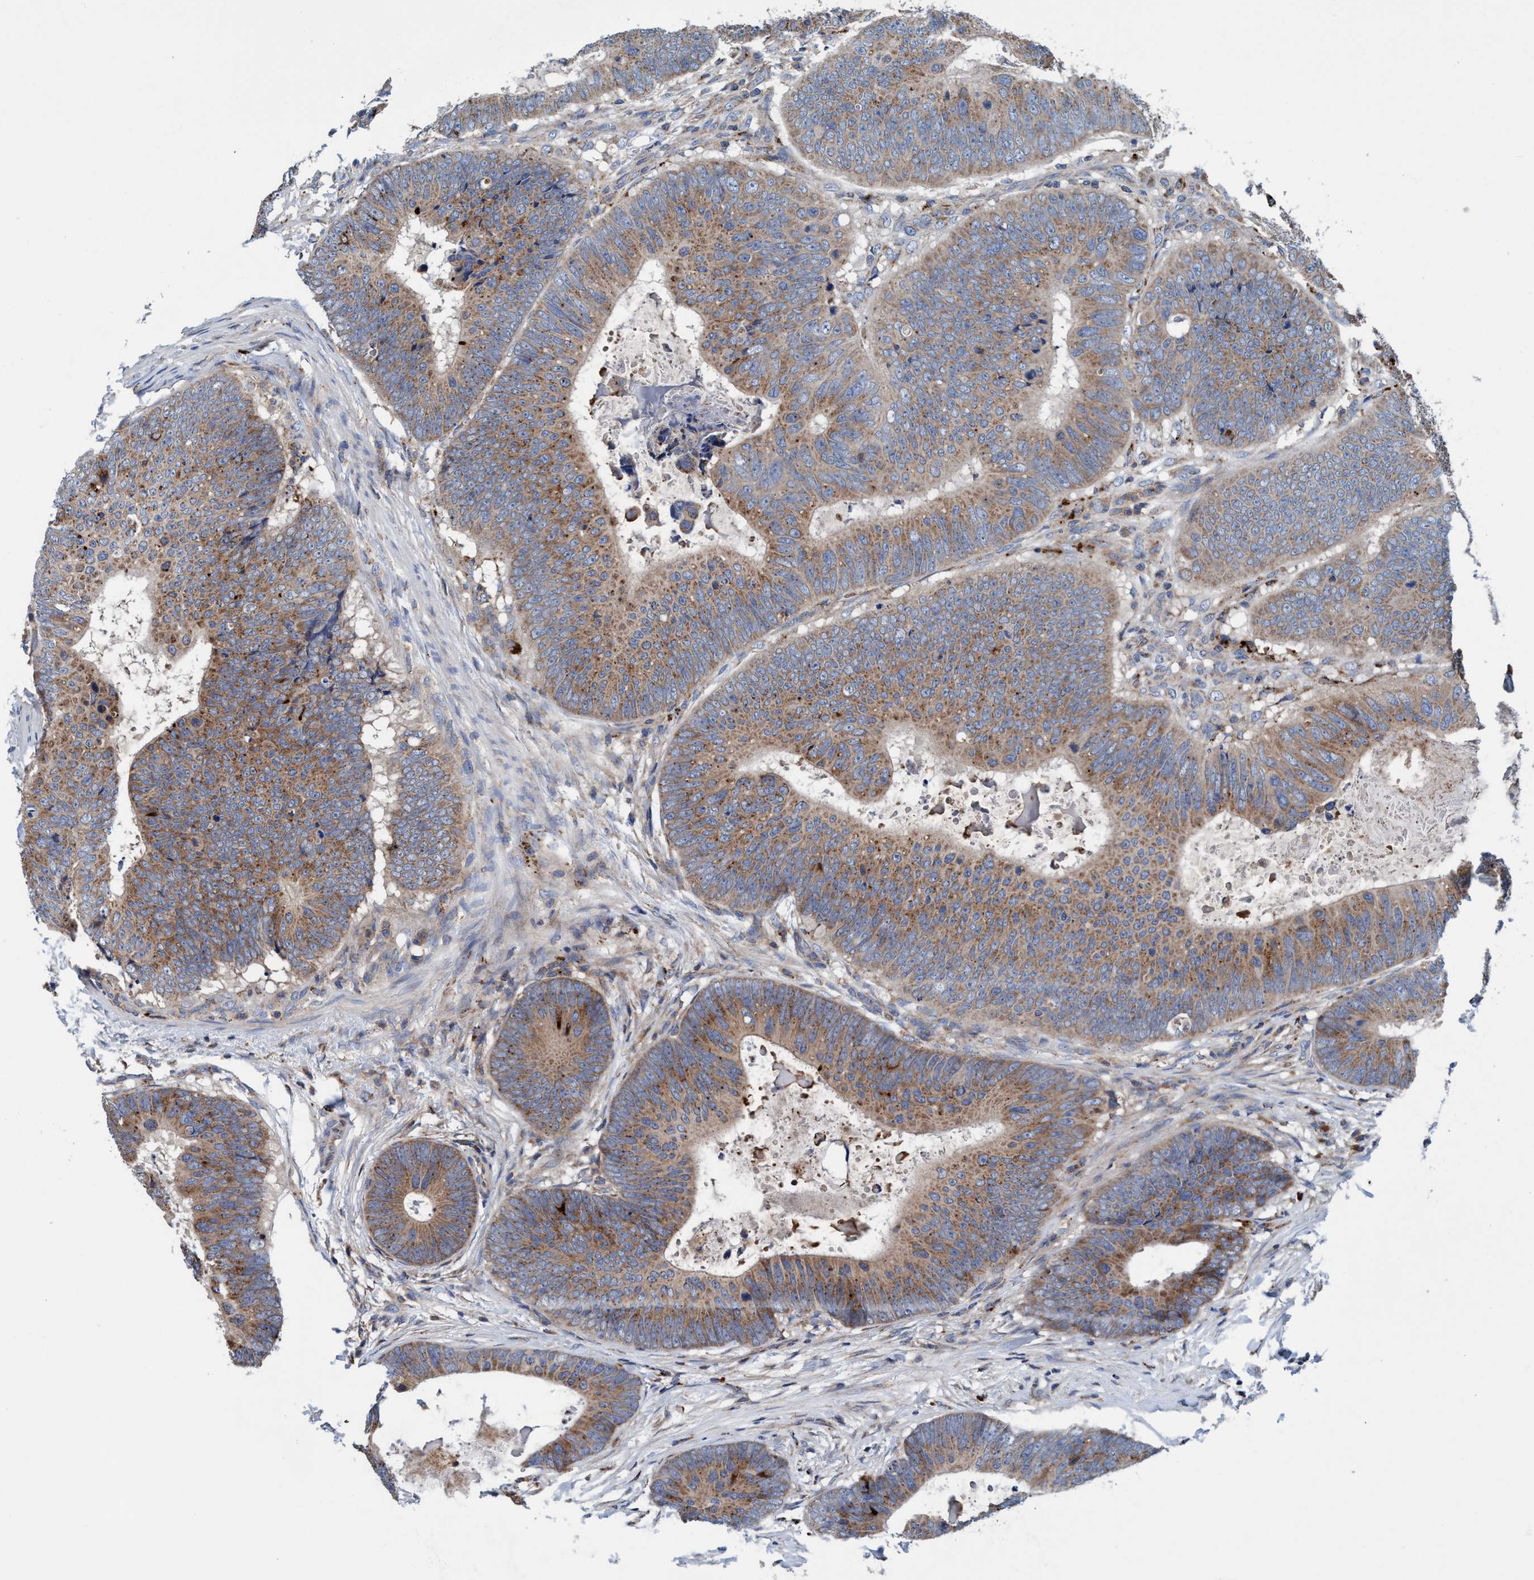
{"staining": {"intensity": "moderate", "quantity": ">75%", "location": "cytoplasmic/membranous"}, "tissue": "colorectal cancer", "cell_type": "Tumor cells", "image_type": "cancer", "snomed": [{"axis": "morphology", "description": "Adenocarcinoma, NOS"}, {"axis": "topography", "description": "Colon"}], "caption": "Immunohistochemistry (IHC) micrograph of human colorectal cancer (adenocarcinoma) stained for a protein (brown), which exhibits medium levels of moderate cytoplasmic/membranous expression in approximately >75% of tumor cells.", "gene": "ENDOG", "patient": {"sex": "male", "age": 56}}